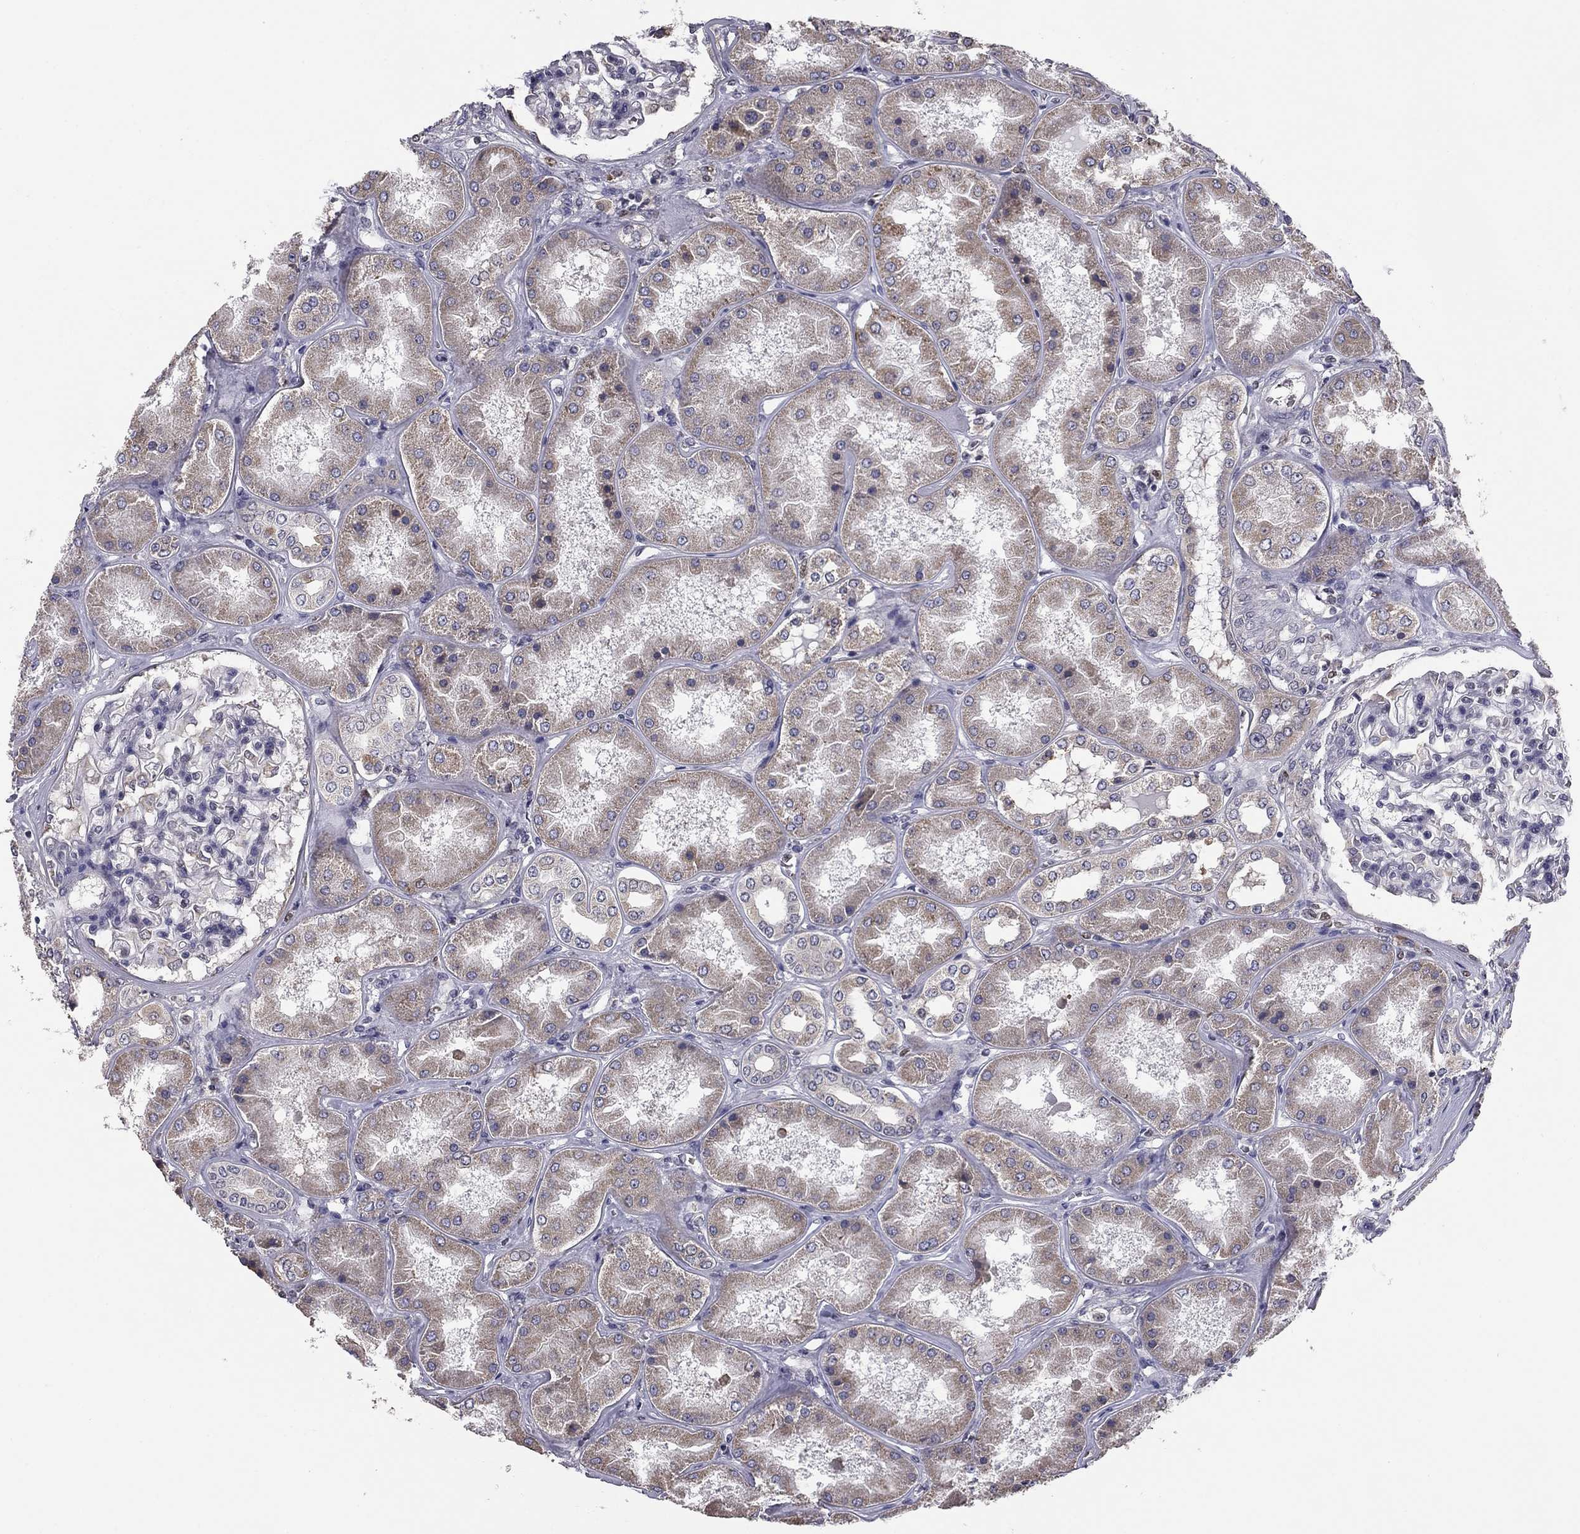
{"staining": {"intensity": "negative", "quantity": "none", "location": "none"}, "tissue": "kidney", "cell_type": "Cells in glomeruli", "image_type": "normal", "snomed": [{"axis": "morphology", "description": "Normal tissue, NOS"}, {"axis": "topography", "description": "Kidney"}], "caption": "Cells in glomeruli show no significant staining in benign kidney.", "gene": "HSPB2", "patient": {"sex": "female", "age": 56}}